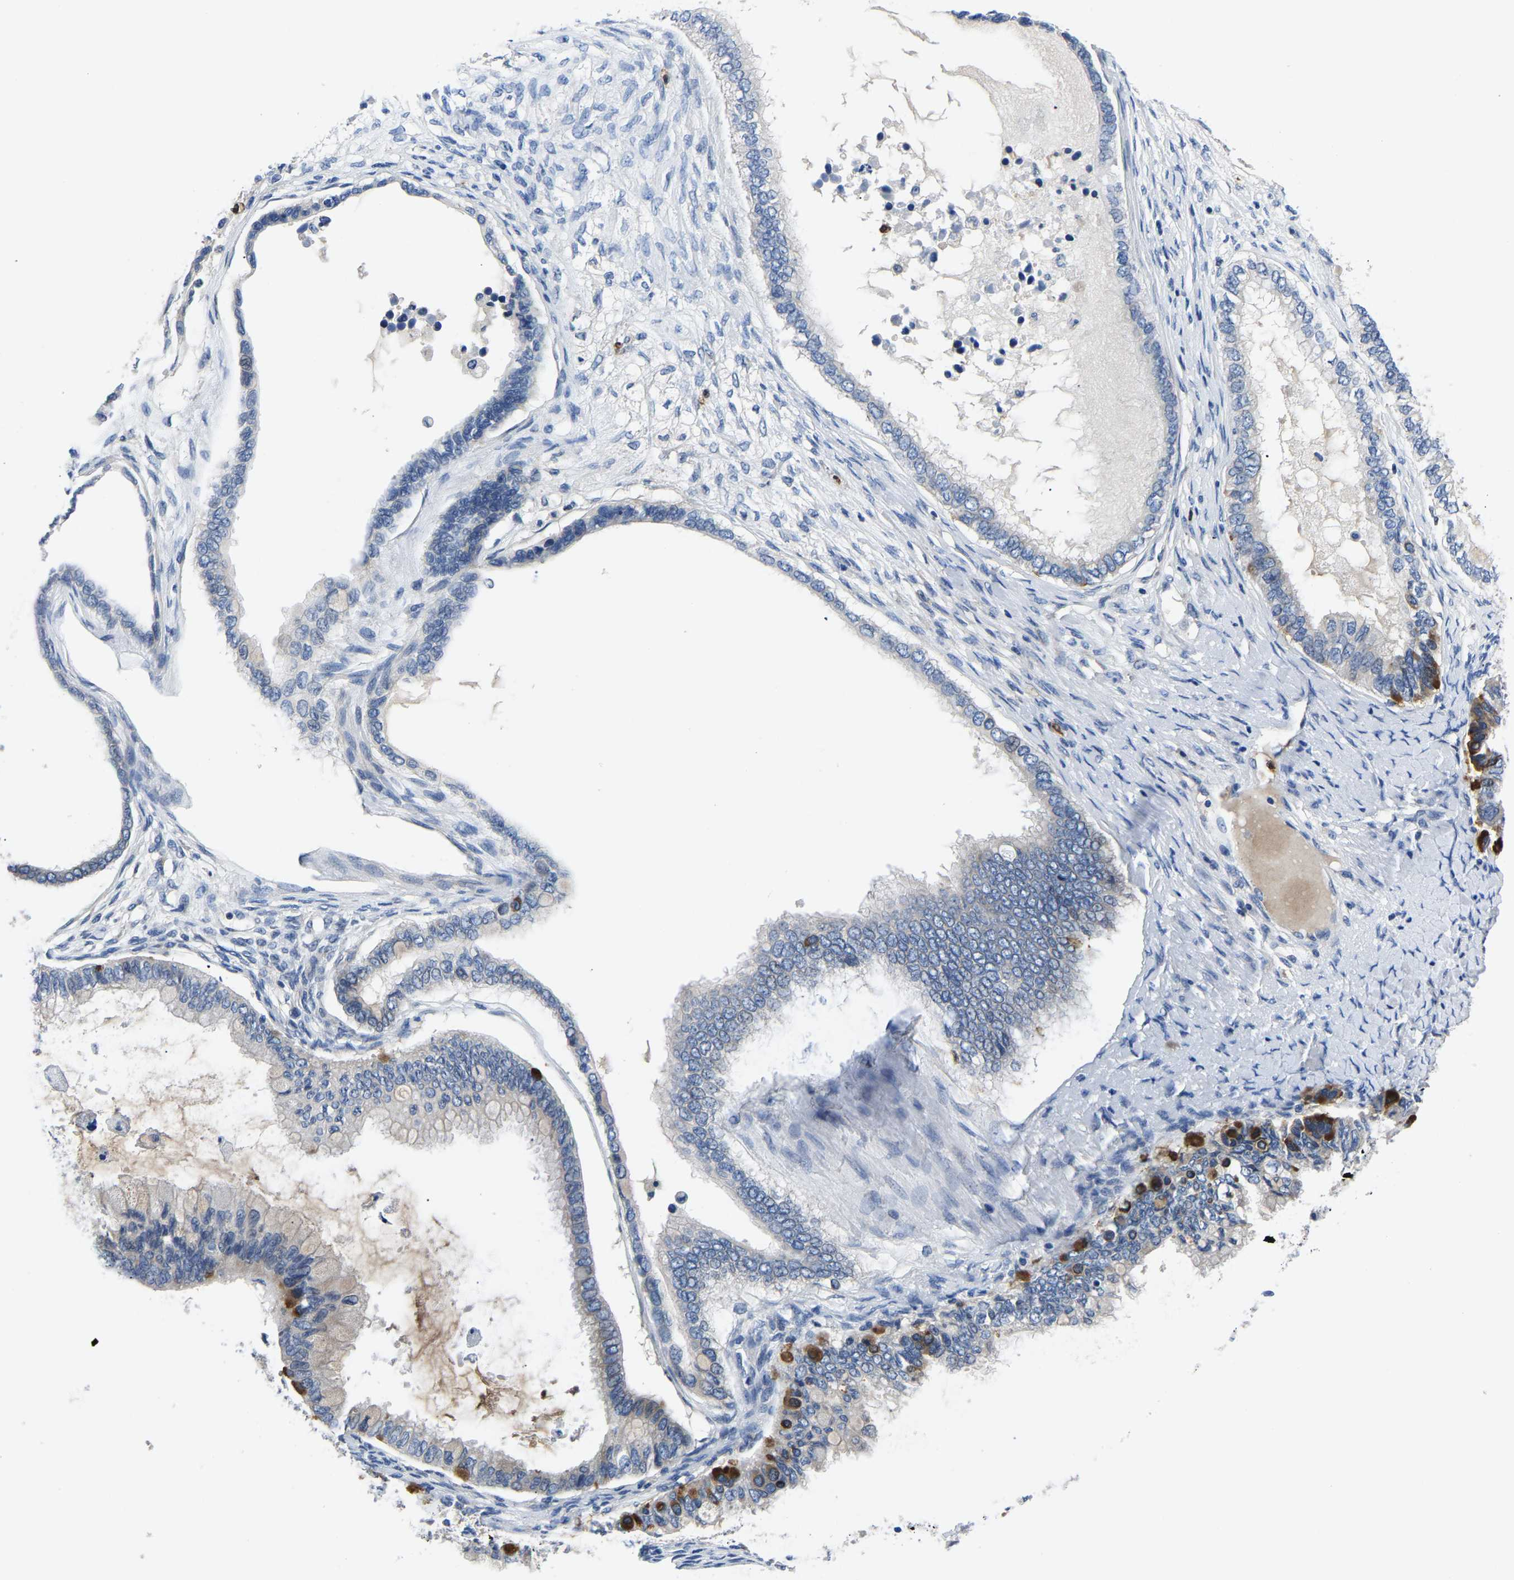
{"staining": {"intensity": "negative", "quantity": "none", "location": "none"}, "tissue": "ovarian cancer", "cell_type": "Tumor cells", "image_type": "cancer", "snomed": [{"axis": "morphology", "description": "Cystadenocarcinoma, mucinous, NOS"}, {"axis": "topography", "description": "Ovary"}], "caption": "The micrograph demonstrates no significant positivity in tumor cells of ovarian cancer.", "gene": "TOR1B", "patient": {"sex": "female", "age": 80}}